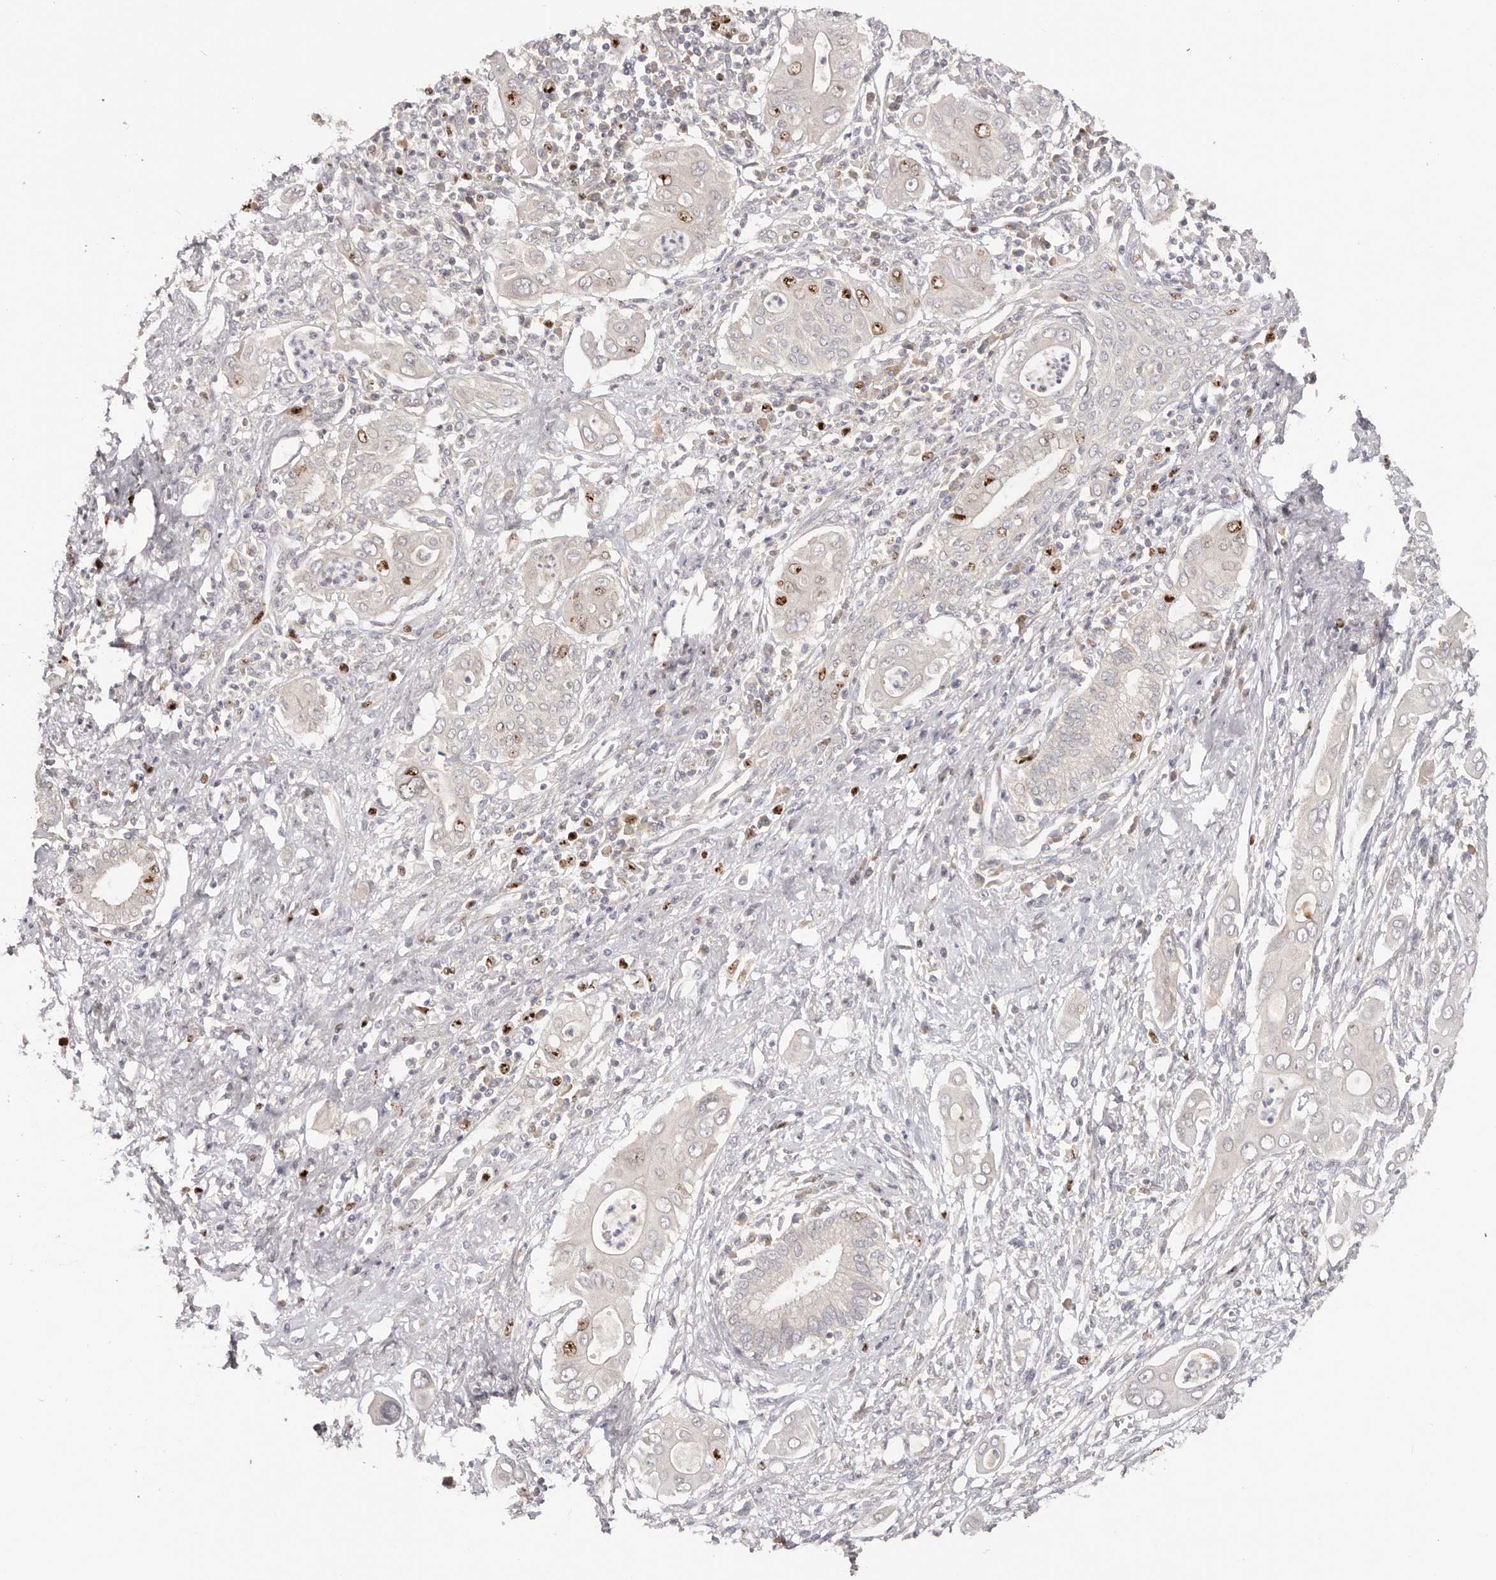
{"staining": {"intensity": "moderate", "quantity": "<25%", "location": "nuclear"}, "tissue": "pancreatic cancer", "cell_type": "Tumor cells", "image_type": "cancer", "snomed": [{"axis": "morphology", "description": "Adenocarcinoma, NOS"}, {"axis": "topography", "description": "Pancreas"}], "caption": "Moderate nuclear protein staining is appreciated in approximately <25% of tumor cells in pancreatic adenocarcinoma. (Stains: DAB (3,3'-diaminobenzidine) in brown, nuclei in blue, Microscopy: brightfield microscopy at high magnification).", "gene": "CCDC190", "patient": {"sex": "male", "age": 58}}